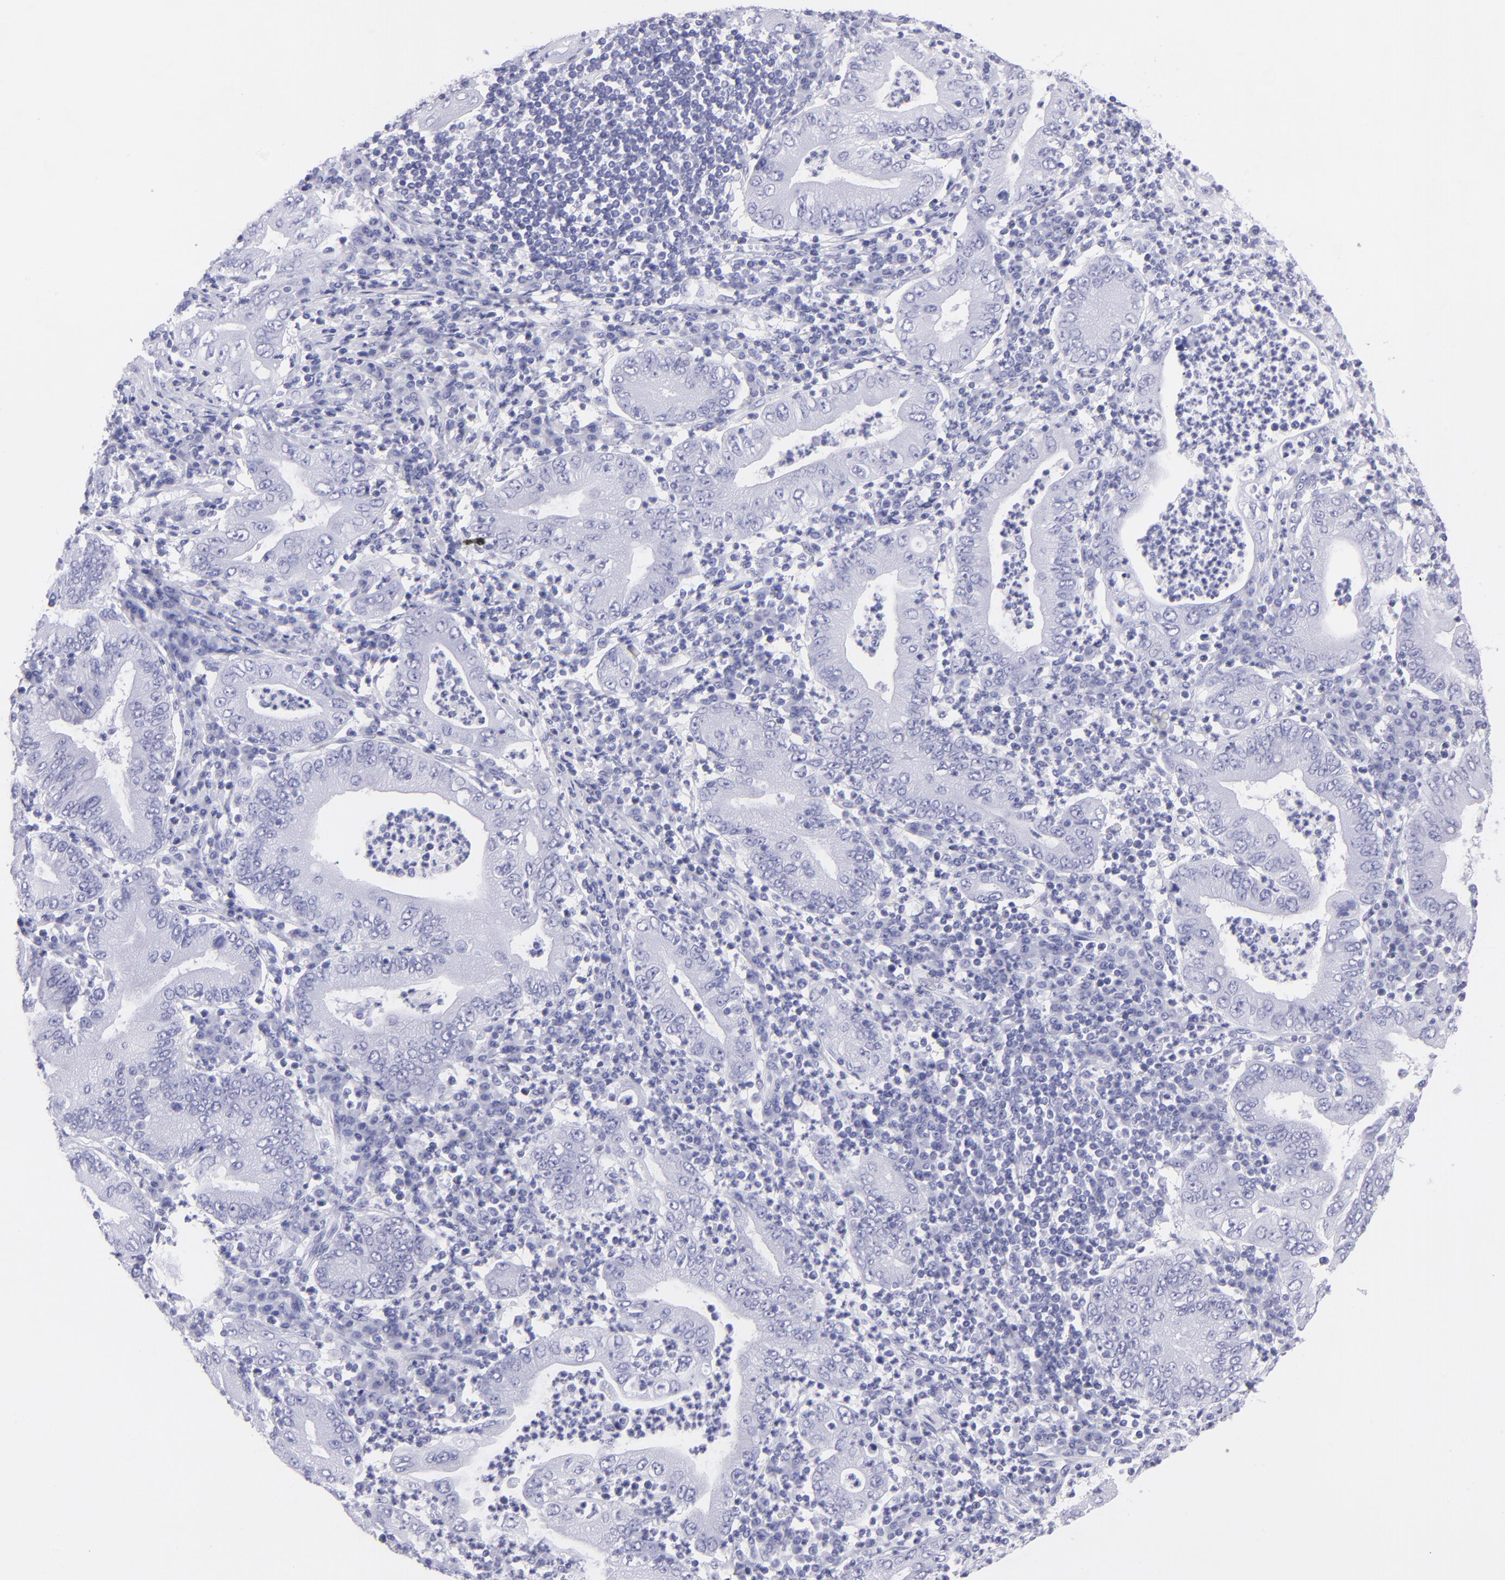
{"staining": {"intensity": "negative", "quantity": "none", "location": "none"}, "tissue": "stomach cancer", "cell_type": "Tumor cells", "image_type": "cancer", "snomed": [{"axis": "morphology", "description": "Normal tissue, NOS"}, {"axis": "morphology", "description": "Adenocarcinoma, NOS"}, {"axis": "topography", "description": "Esophagus"}, {"axis": "topography", "description": "Stomach, upper"}, {"axis": "topography", "description": "Peripheral nerve tissue"}], "caption": "Immunohistochemistry (IHC) histopathology image of stomach cancer (adenocarcinoma) stained for a protein (brown), which exhibits no expression in tumor cells. The staining was performed using DAB to visualize the protein expression in brown, while the nuclei were stained in blue with hematoxylin (Magnification: 20x).", "gene": "PIP", "patient": {"sex": "male", "age": 62}}